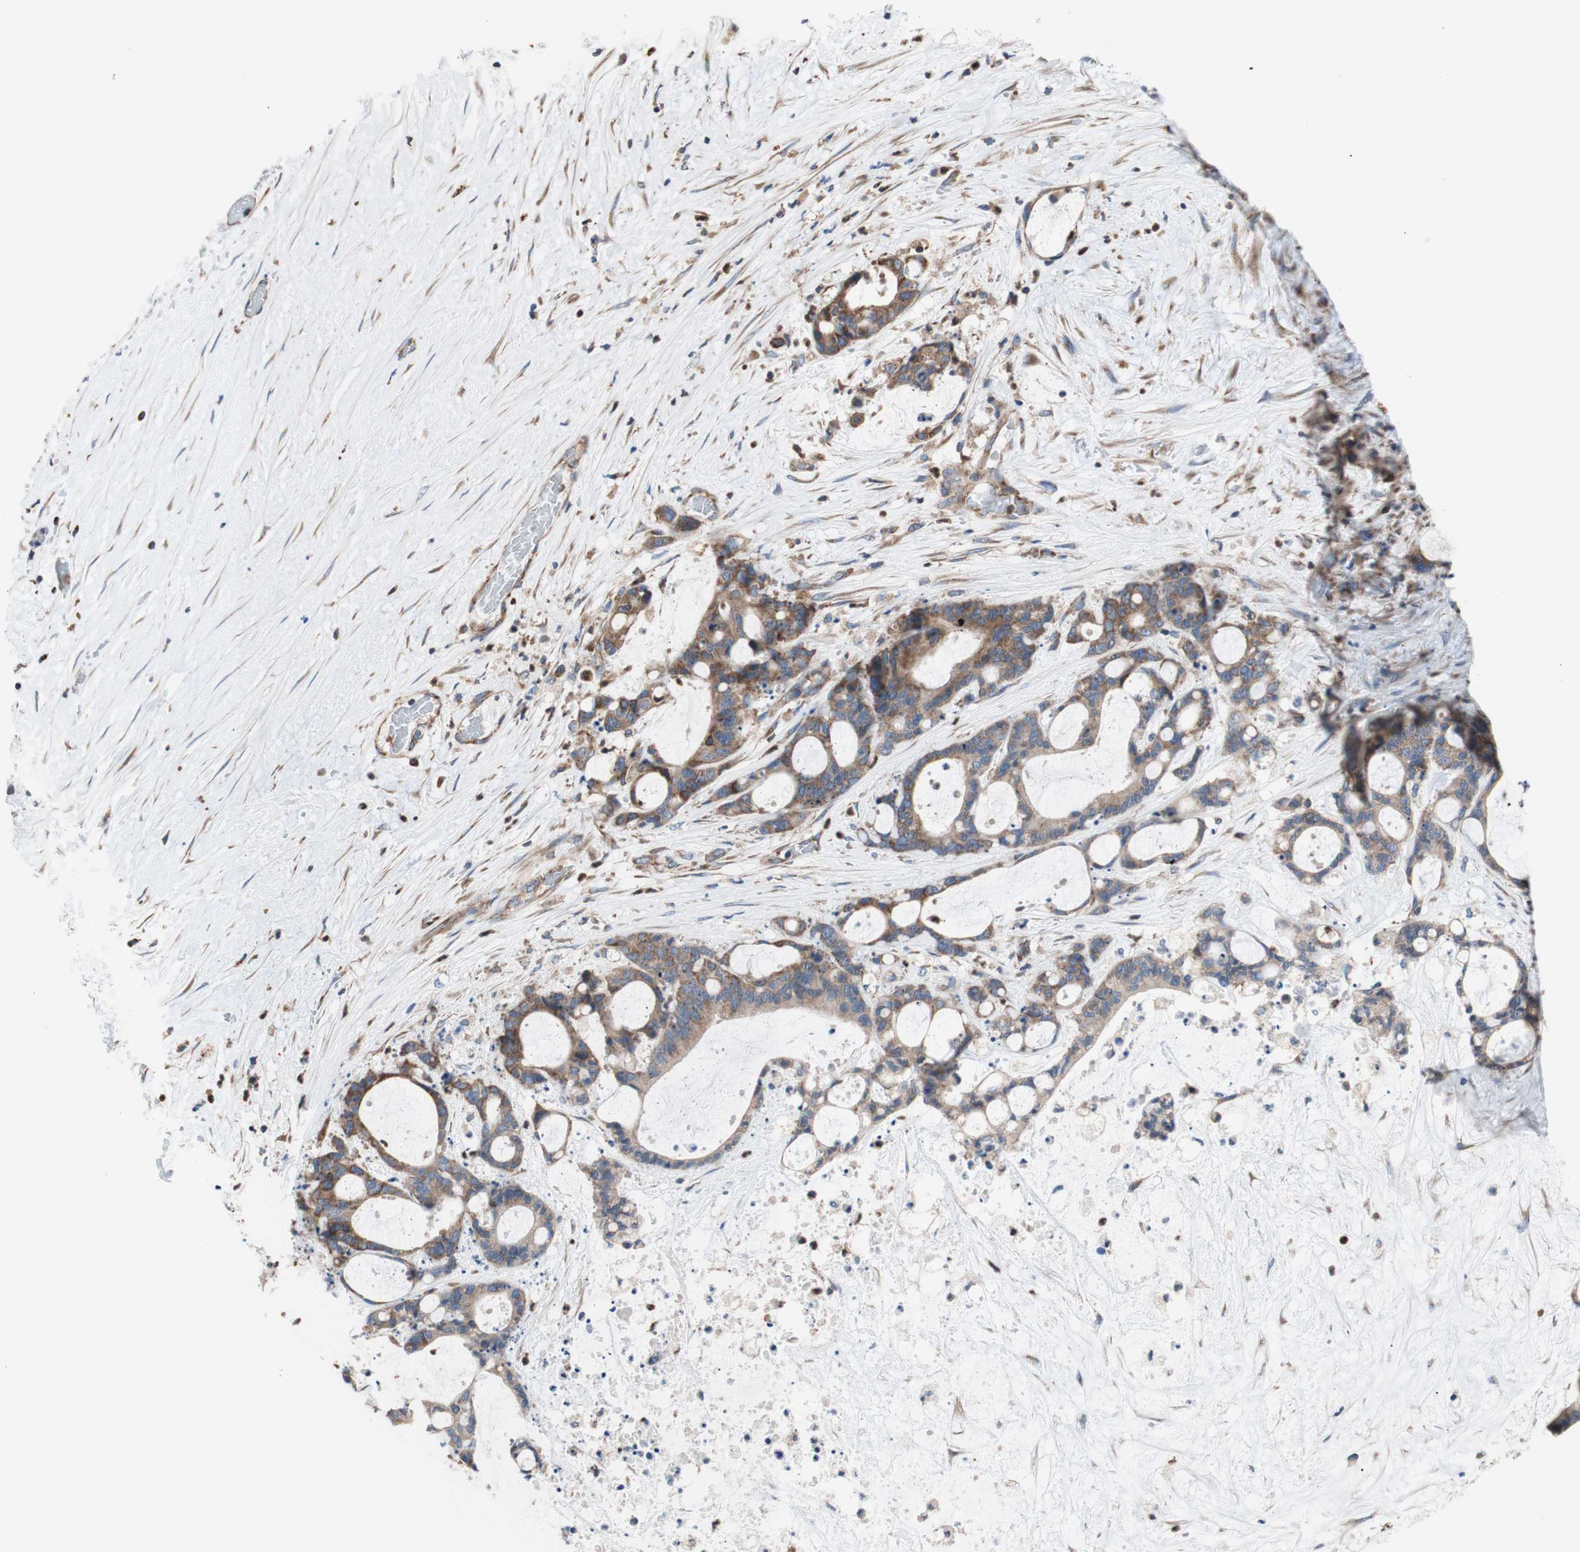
{"staining": {"intensity": "moderate", "quantity": ">75%", "location": "cytoplasmic/membranous"}, "tissue": "liver cancer", "cell_type": "Tumor cells", "image_type": "cancer", "snomed": [{"axis": "morphology", "description": "Cholangiocarcinoma"}, {"axis": "topography", "description": "Liver"}], "caption": "Protein staining by immunohistochemistry (IHC) displays moderate cytoplasmic/membranous expression in about >75% of tumor cells in liver cancer. The protein is shown in brown color, while the nuclei are stained blue.", "gene": "FMR1", "patient": {"sex": "female", "age": 73}}